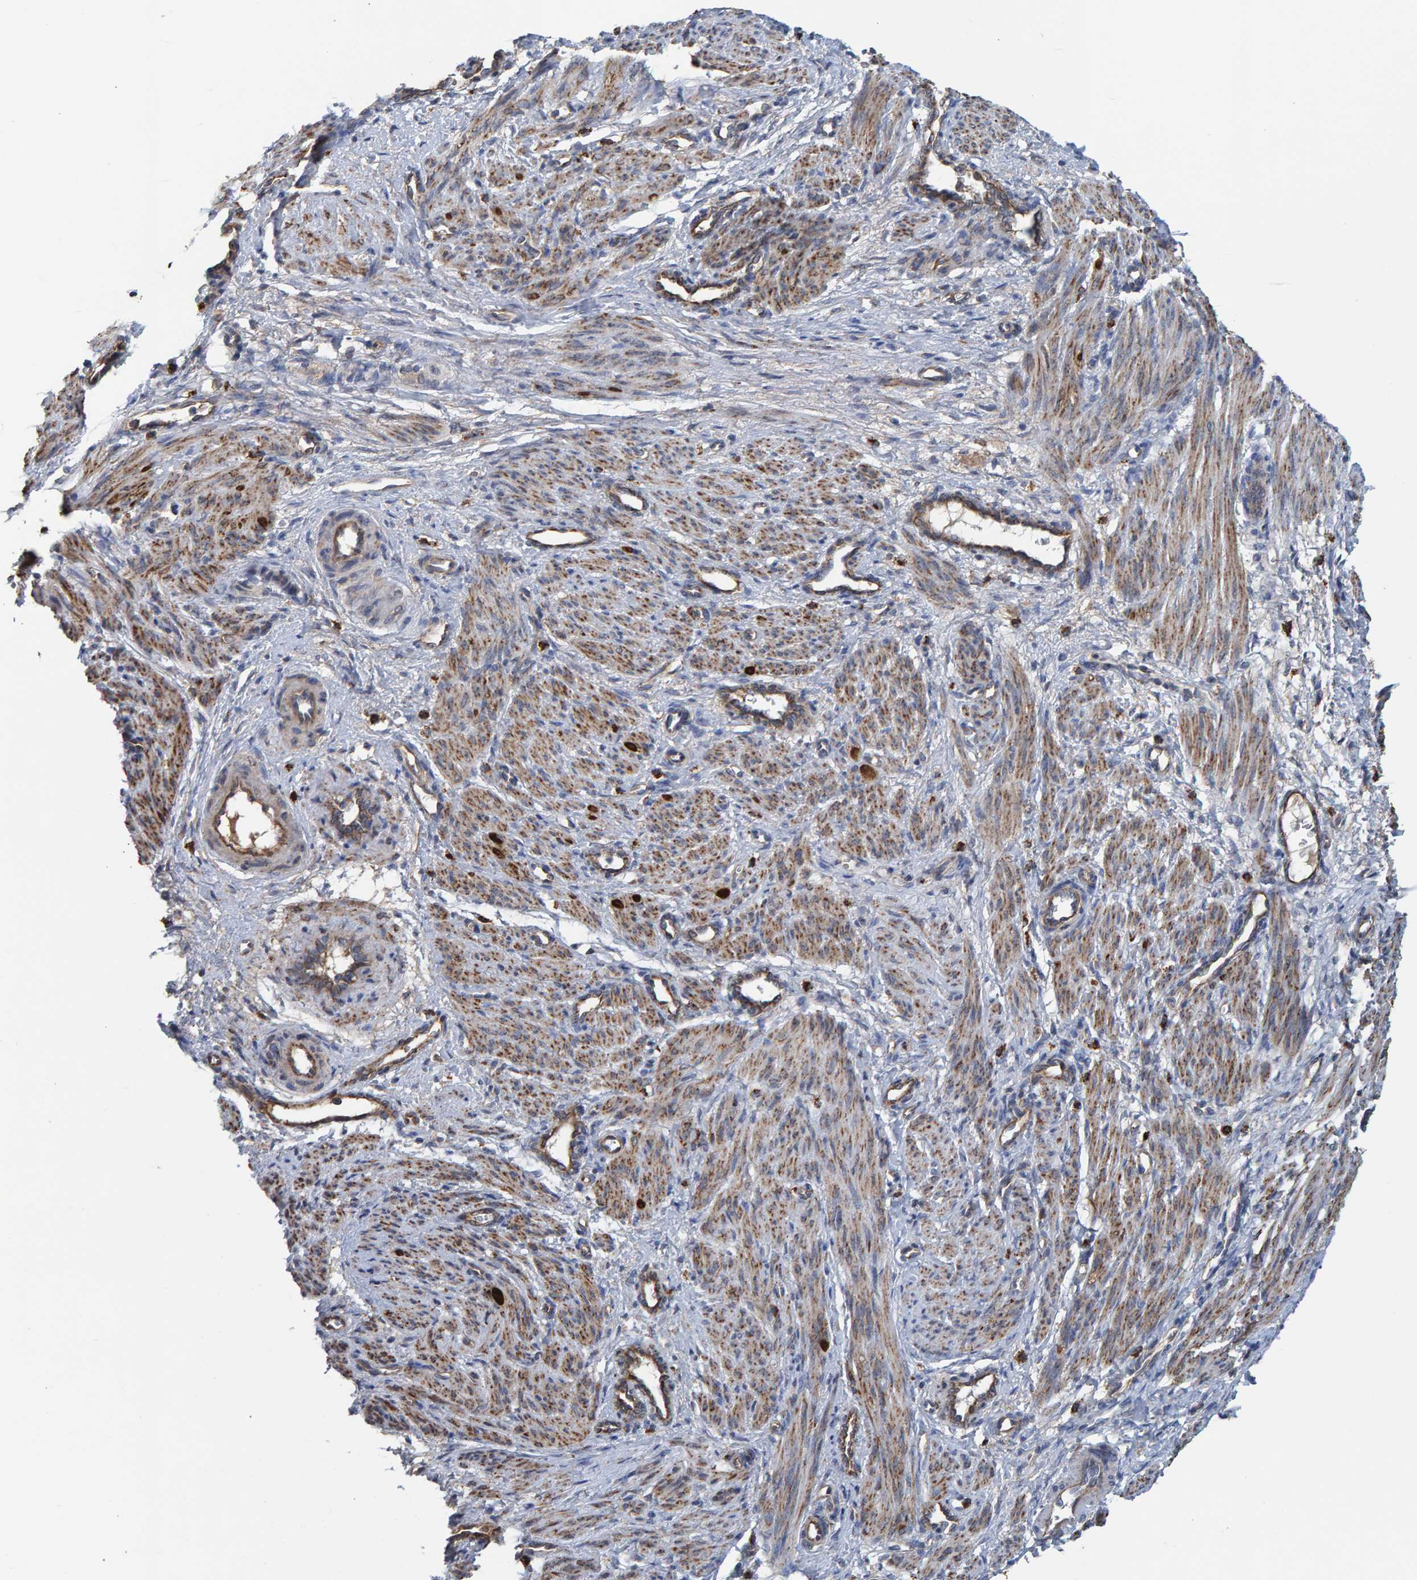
{"staining": {"intensity": "moderate", "quantity": ">75%", "location": "cytoplasmic/membranous"}, "tissue": "smooth muscle", "cell_type": "Smooth muscle cells", "image_type": "normal", "snomed": [{"axis": "morphology", "description": "Normal tissue, NOS"}, {"axis": "topography", "description": "Endometrium"}], "caption": "Smooth muscle cells exhibit medium levels of moderate cytoplasmic/membranous expression in approximately >75% of cells in unremarkable smooth muscle.", "gene": "LRSAM1", "patient": {"sex": "female", "age": 33}}